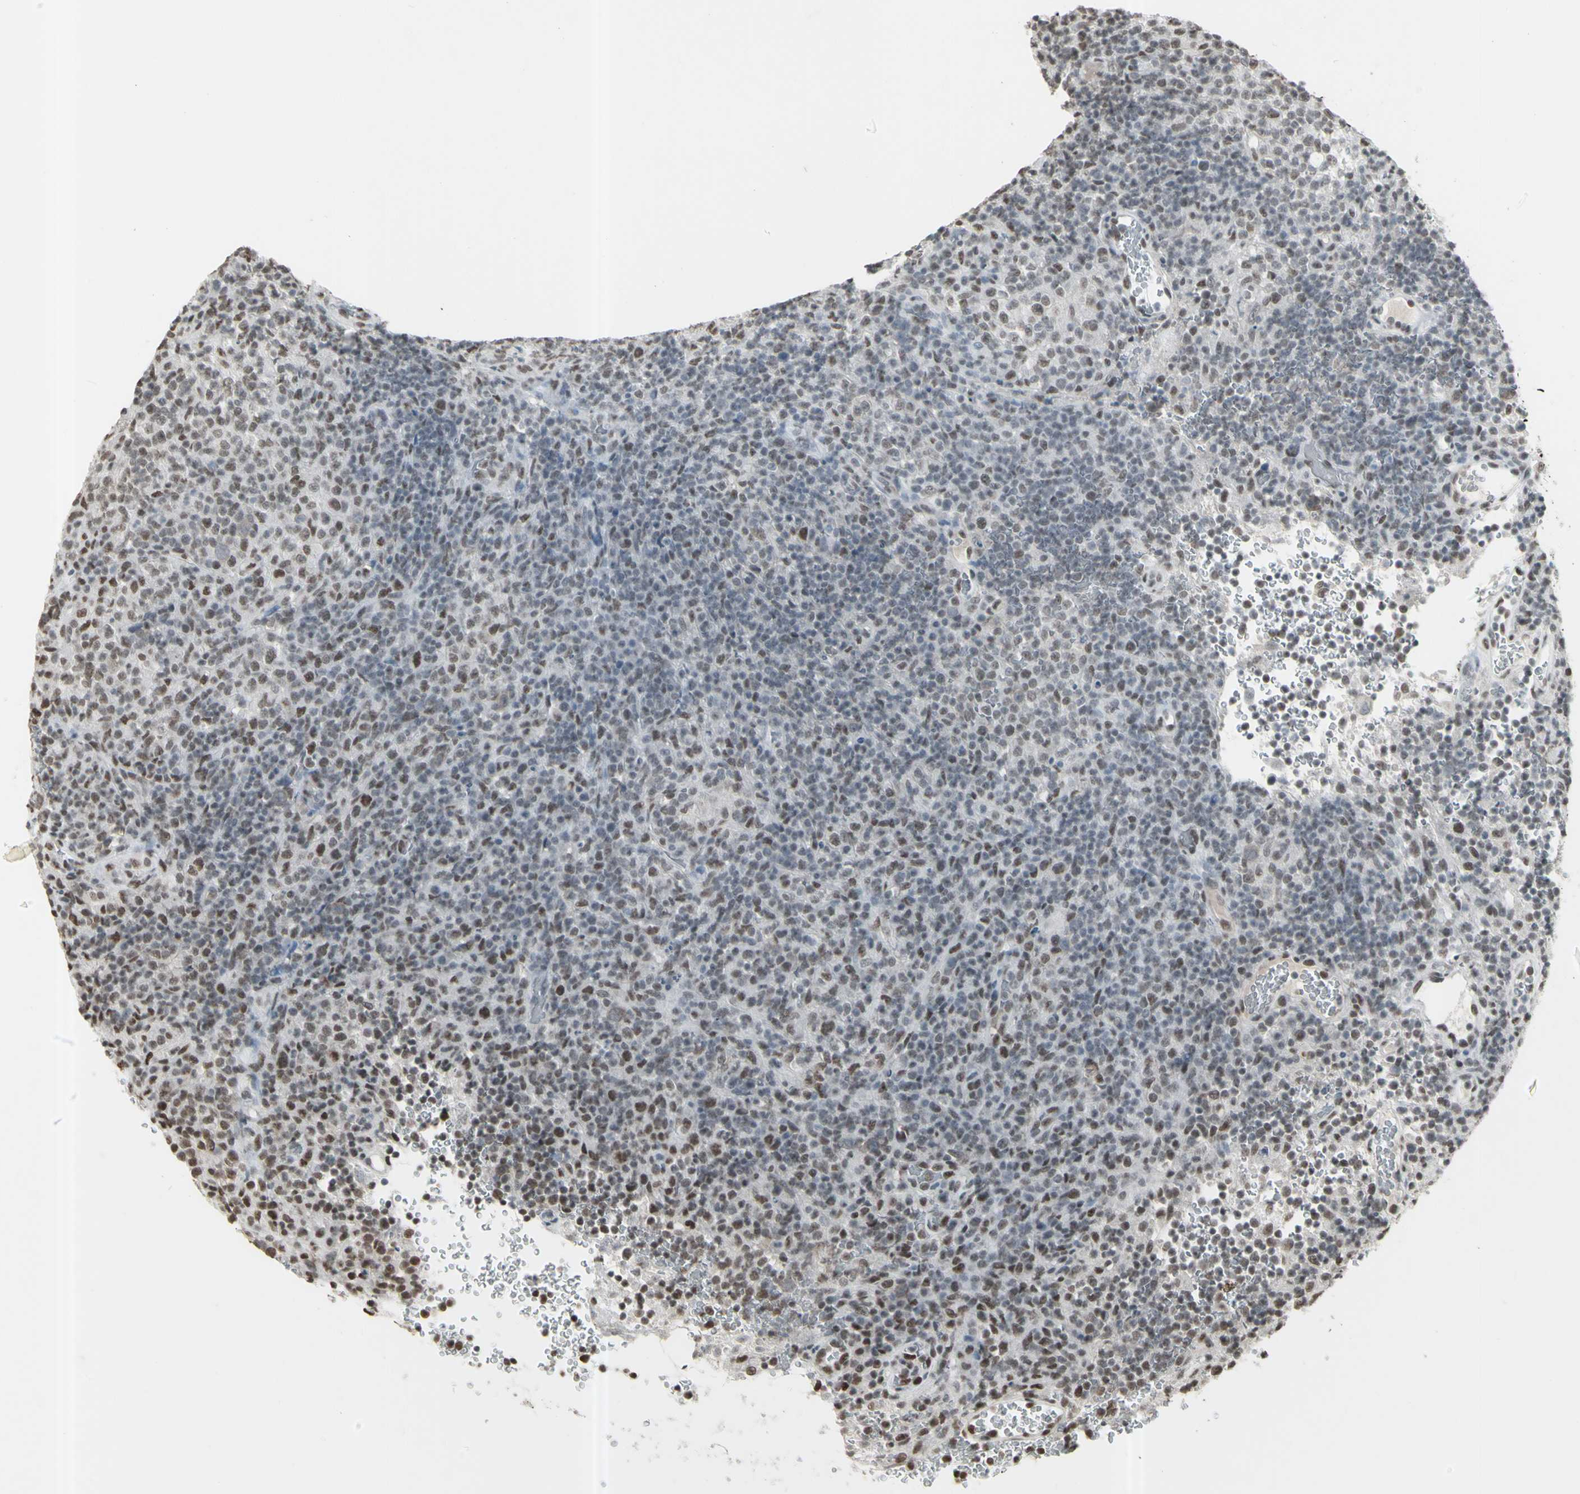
{"staining": {"intensity": "weak", "quantity": "25%-75%", "location": "nuclear"}, "tissue": "lymphoma", "cell_type": "Tumor cells", "image_type": "cancer", "snomed": [{"axis": "morphology", "description": "Malignant lymphoma, non-Hodgkin's type, High grade"}, {"axis": "topography", "description": "Lymph node"}], "caption": "Immunohistochemistry (IHC) (DAB (3,3'-diaminobenzidine)) staining of malignant lymphoma, non-Hodgkin's type (high-grade) exhibits weak nuclear protein expression in about 25%-75% of tumor cells. Using DAB (3,3'-diaminobenzidine) (brown) and hematoxylin (blue) stains, captured at high magnification using brightfield microscopy.", "gene": "TRIM28", "patient": {"sex": "female", "age": 76}}